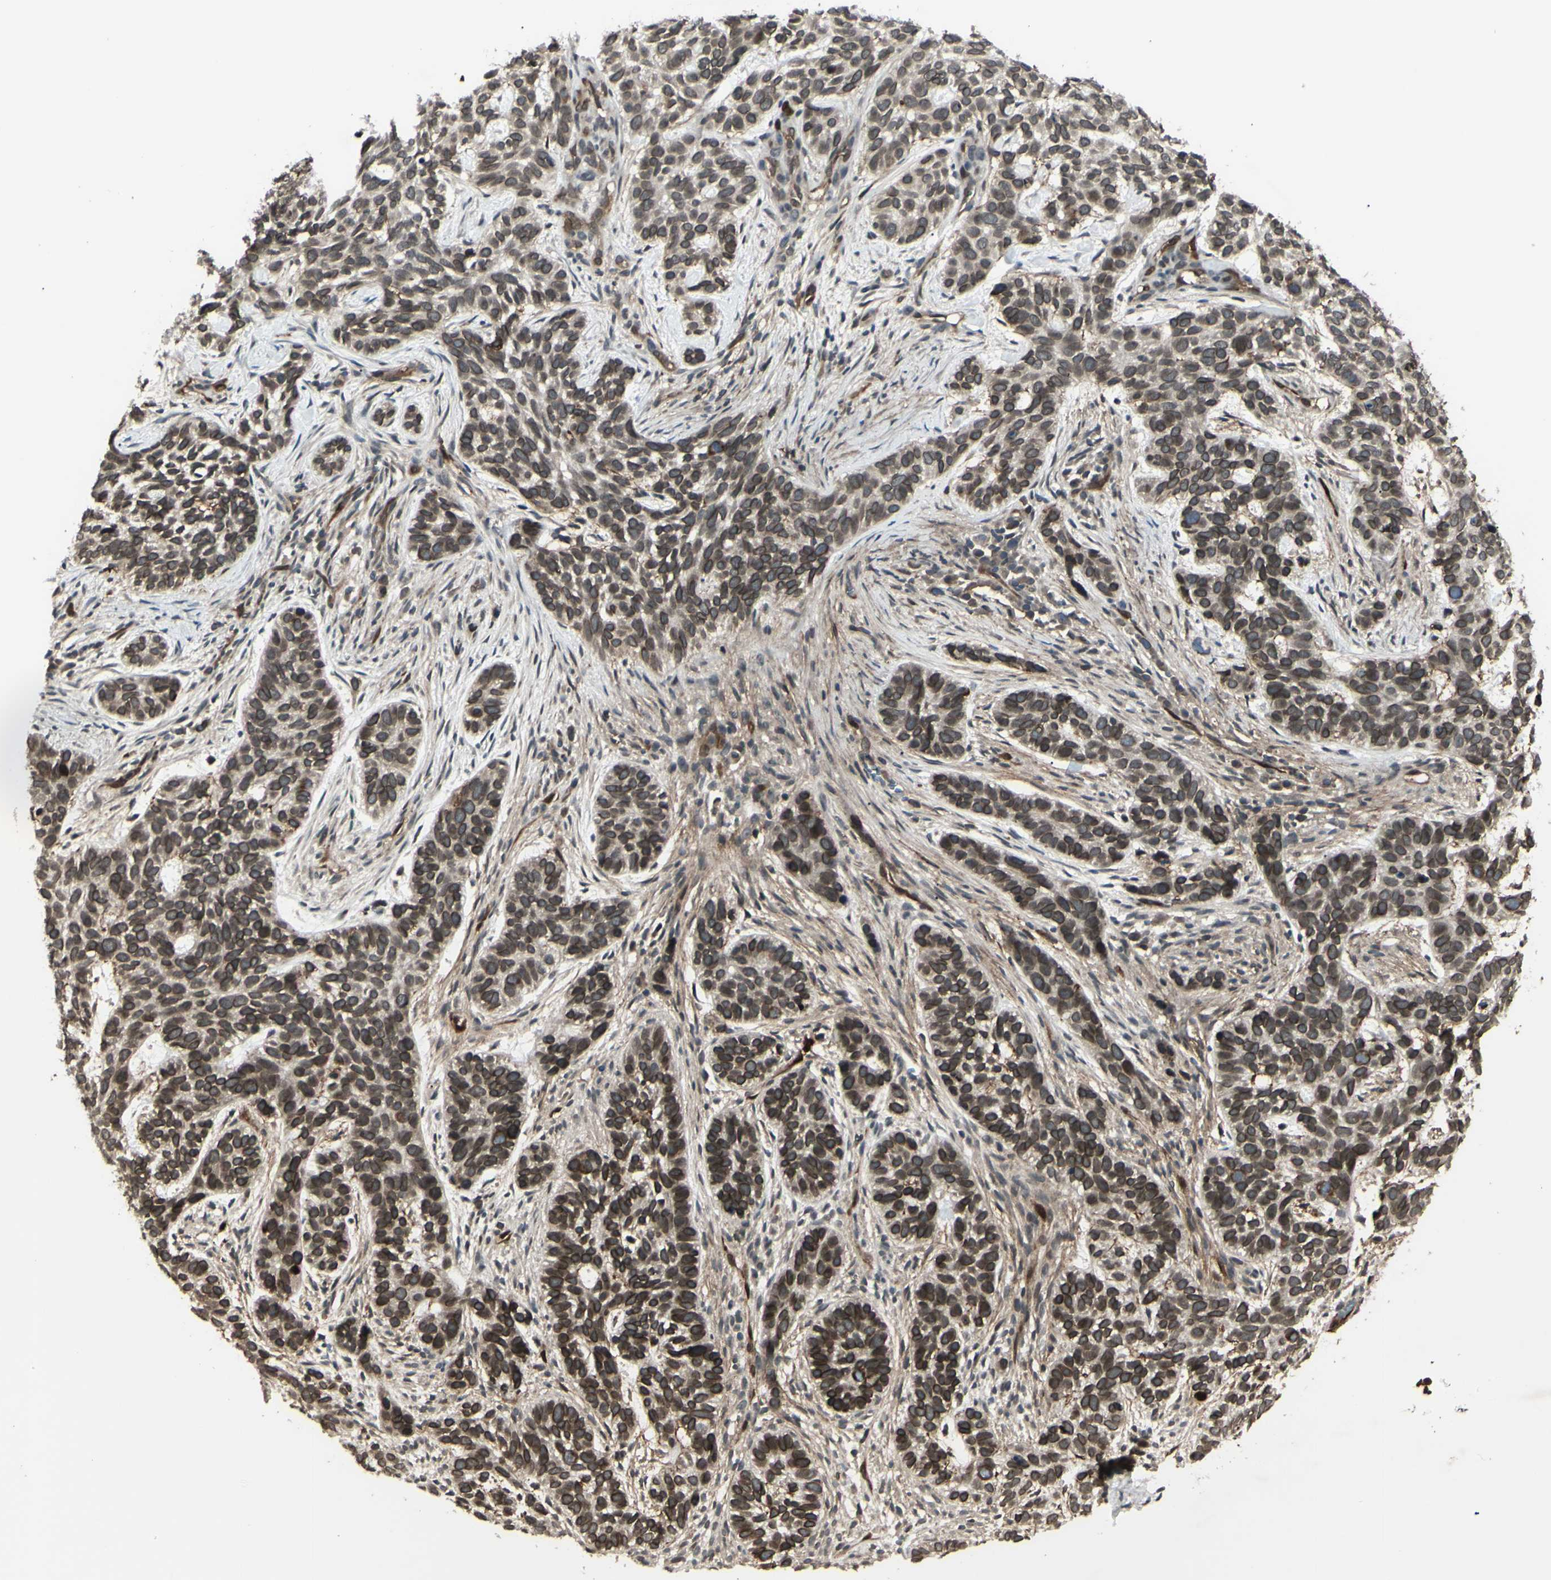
{"staining": {"intensity": "moderate", "quantity": ">75%", "location": "cytoplasmic/membranous,nuclear"}, "tissue": "skin cancer", "cell_type": "Tumor cells", "image_type": "cancer", "snomed": [{"axis": "morphology", "description": "Basal cell carcinoma"}, {"axis": "topography", "description": "Skin"}], "caption": "Immunohistochemistry (IHC) of human skin basal cell carcinoma demonstrates medium levels of moderate cytoplasmic/membranous and nuclear staining in approximately >75% of tumor cells. Ihc stains the protein of interest in brown and the nuclei are stained blue.", "gene": "MLF2", "patient": {"sex": "male", "age": 87}}